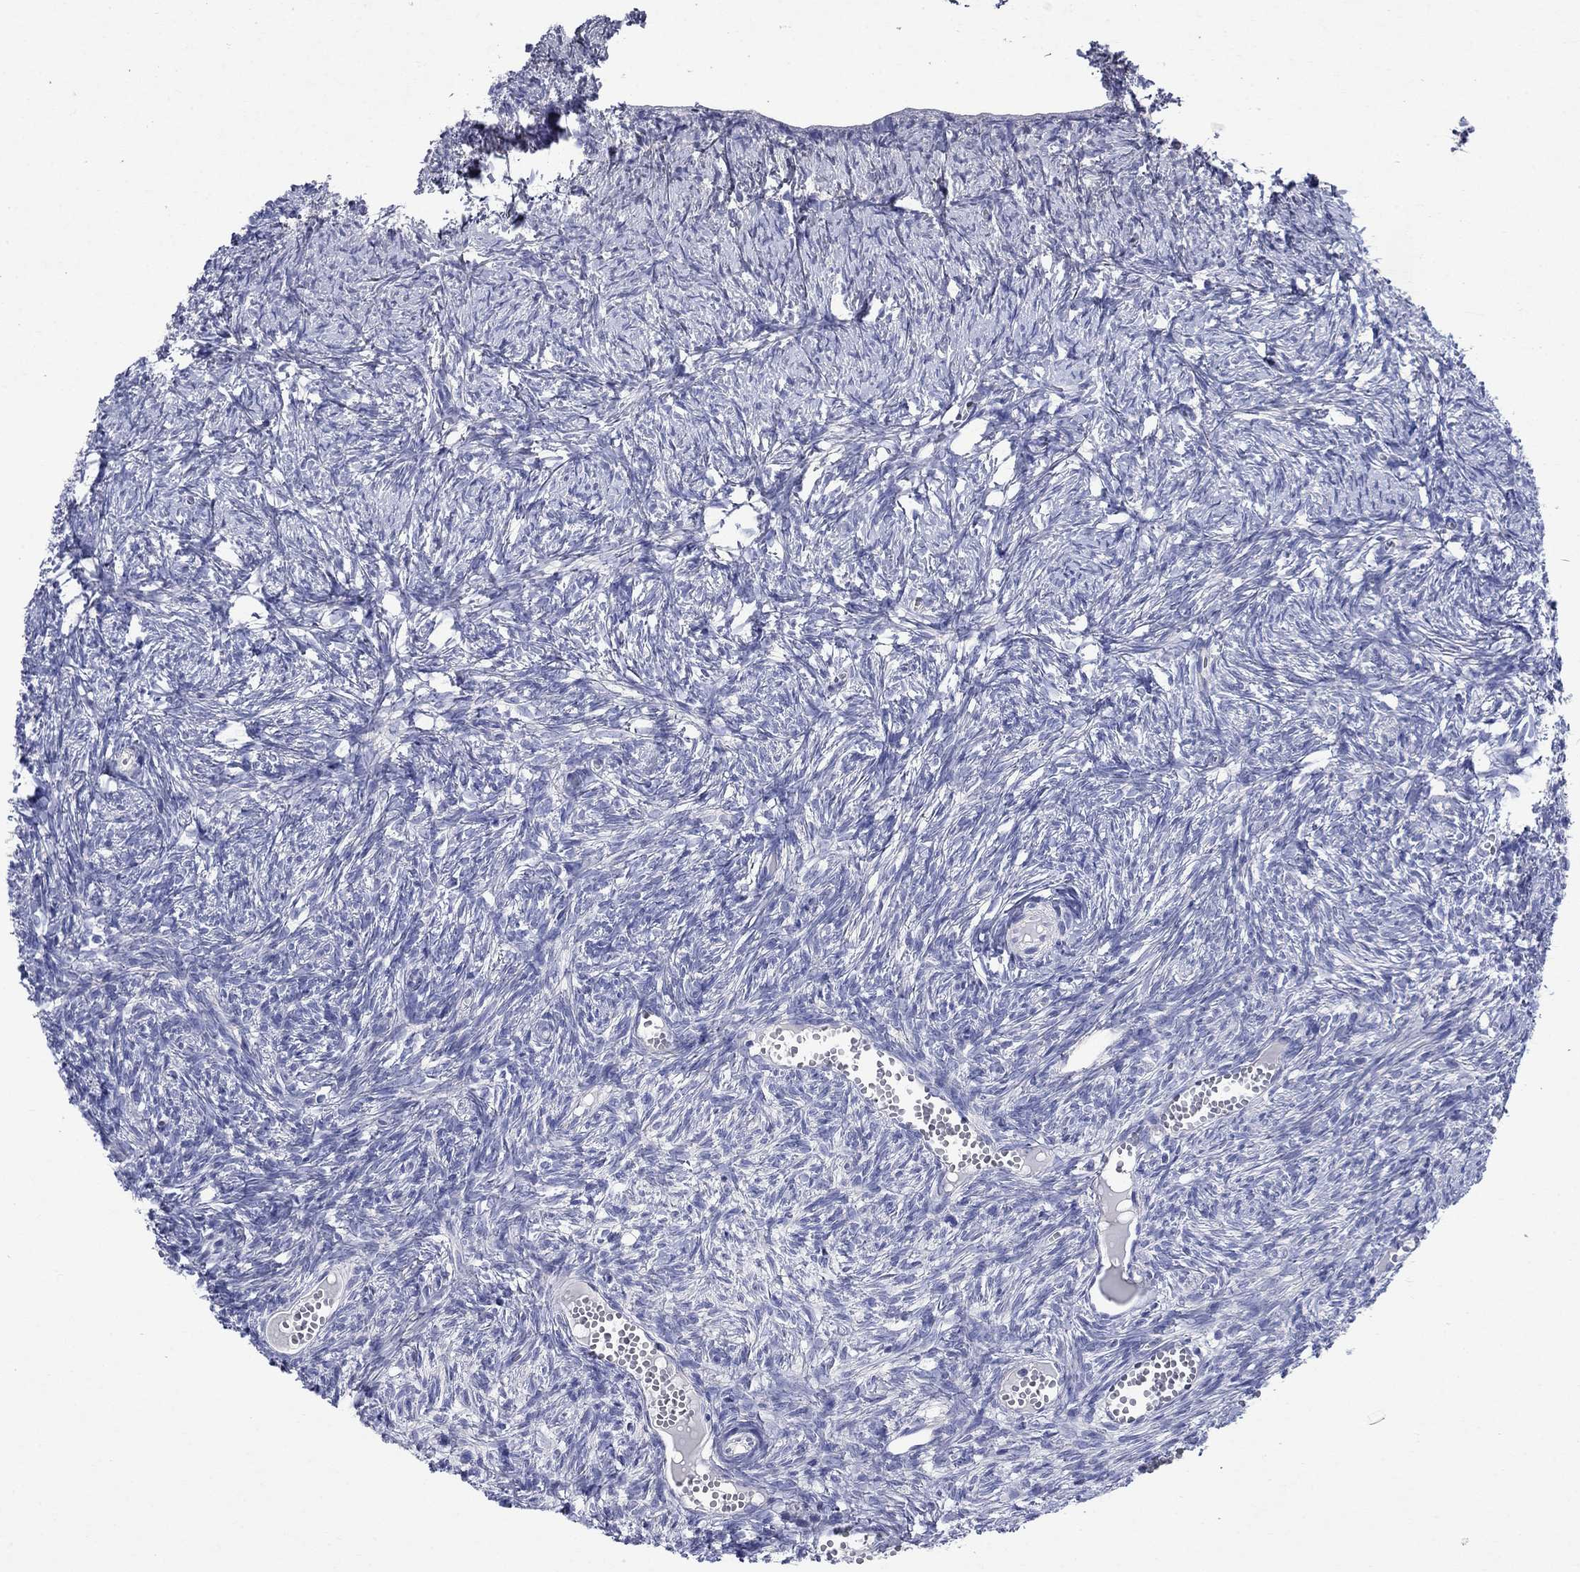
{"staining": {"intensity": "negative", "quantity": "none", "location": "none"}, "tissue": "ovary", "cell_type": "Follicle cells", "image_type": "normal", "snomed": [{"axis": "morphology", "description": "Normal tissue, NOS"}, {"axis": "topography", "description": "Ovary"}], "caption": "A high-resolution micrograph shows immunohistochemistry (IHC) staining of unremarkable ovary, which demonstrates no significant staining in follicle cells.", "gene": "SULT2B1", "patient": {"sex": "female", "age": 43}}